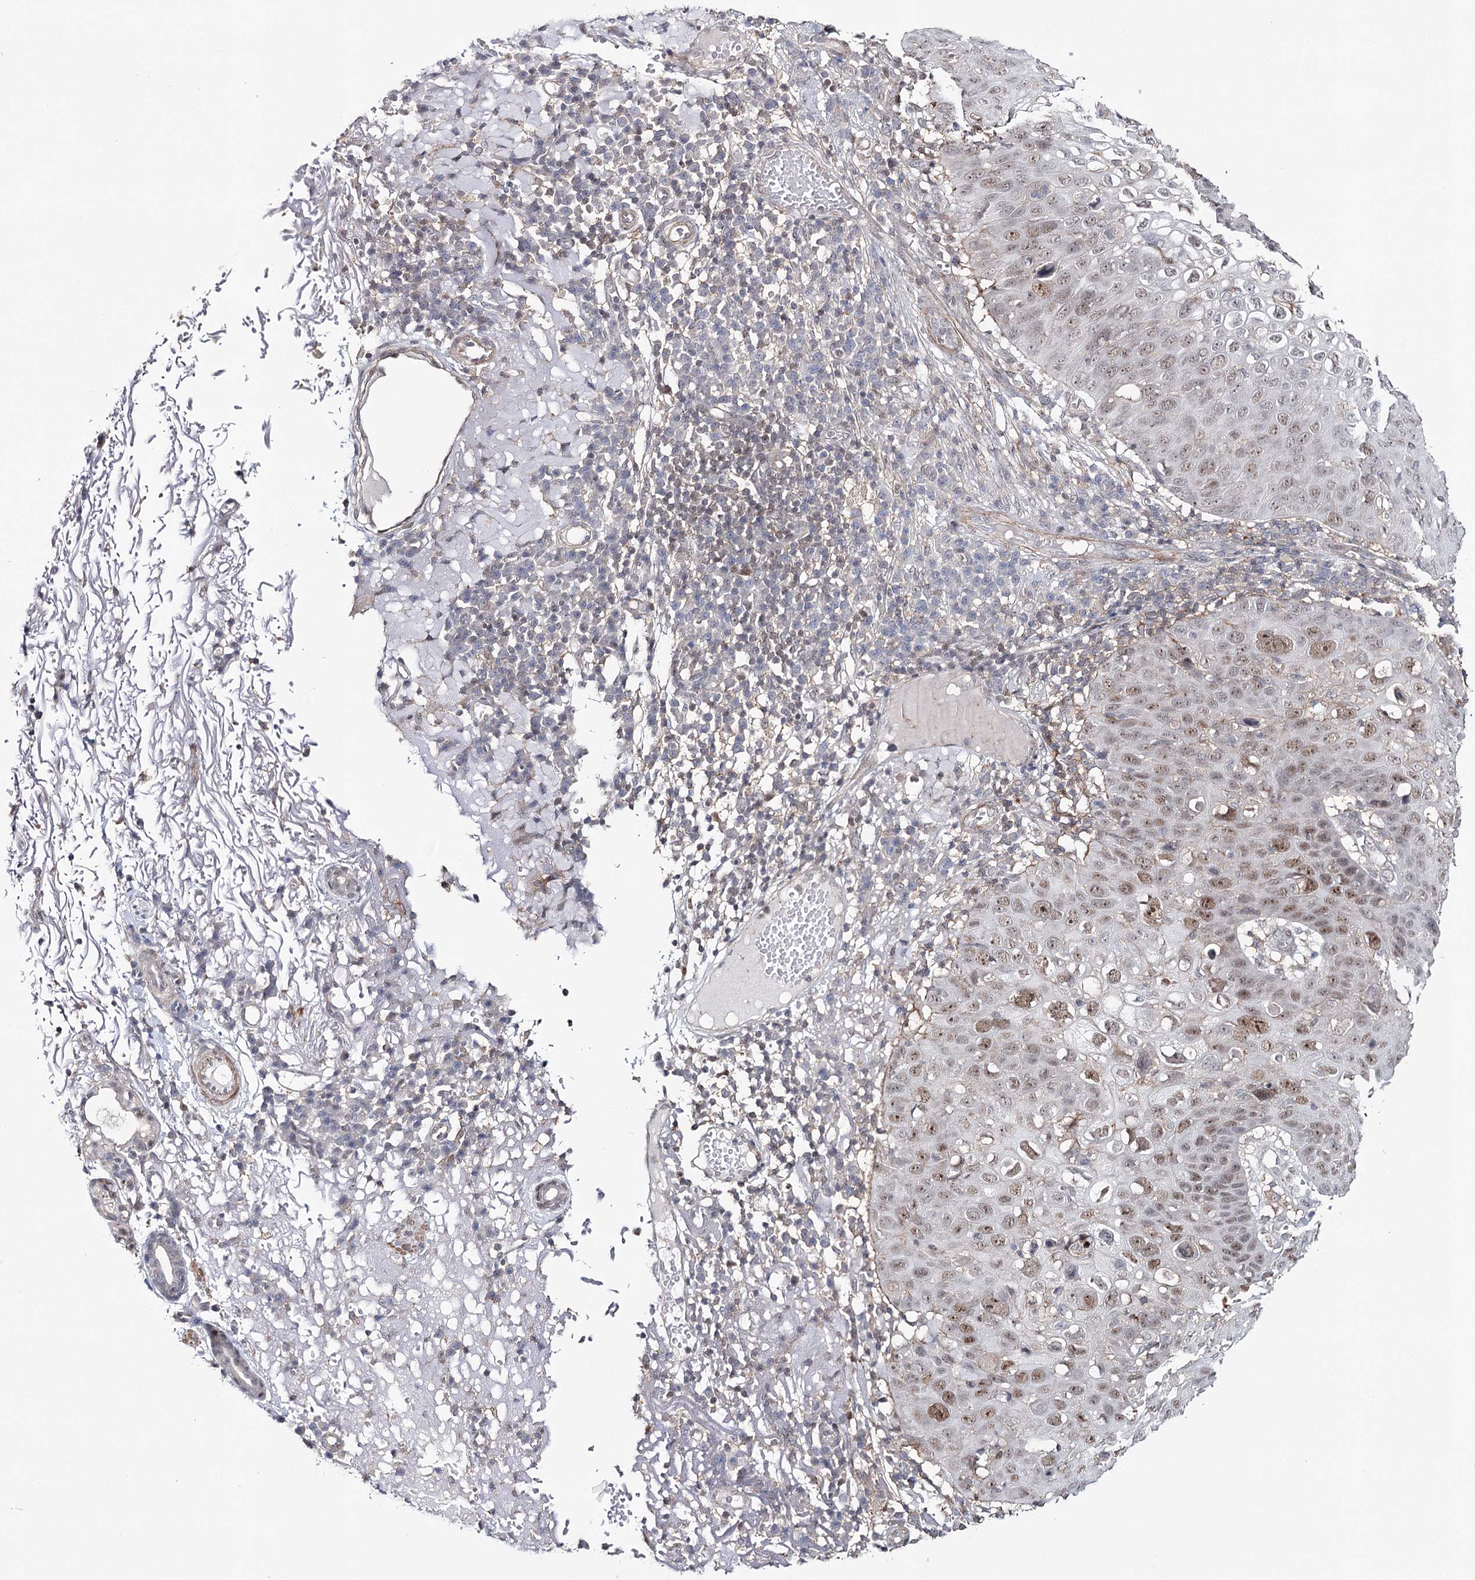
{"staining": {"intensity": "moderate", "quantity": "25%-75%", "location": "nuclear"}, "tissue": "skin cancer", "cell_type": "Tumor cells", "image_type": "cancer", "snomed": [{"axis": "morphology", "description": "Squamous cell carcinoma, NOS"}, {"axis": "topography", "description": "Skin"}], "caption": "Moderate nuclear positivity for a protein is seen in approximately 25%-75% of tumor cells of skin cancer (squamous cell carcinoma) using IHC.", "gene": "ZC3H8", "patient": {"sex": "female", "age": 90}}